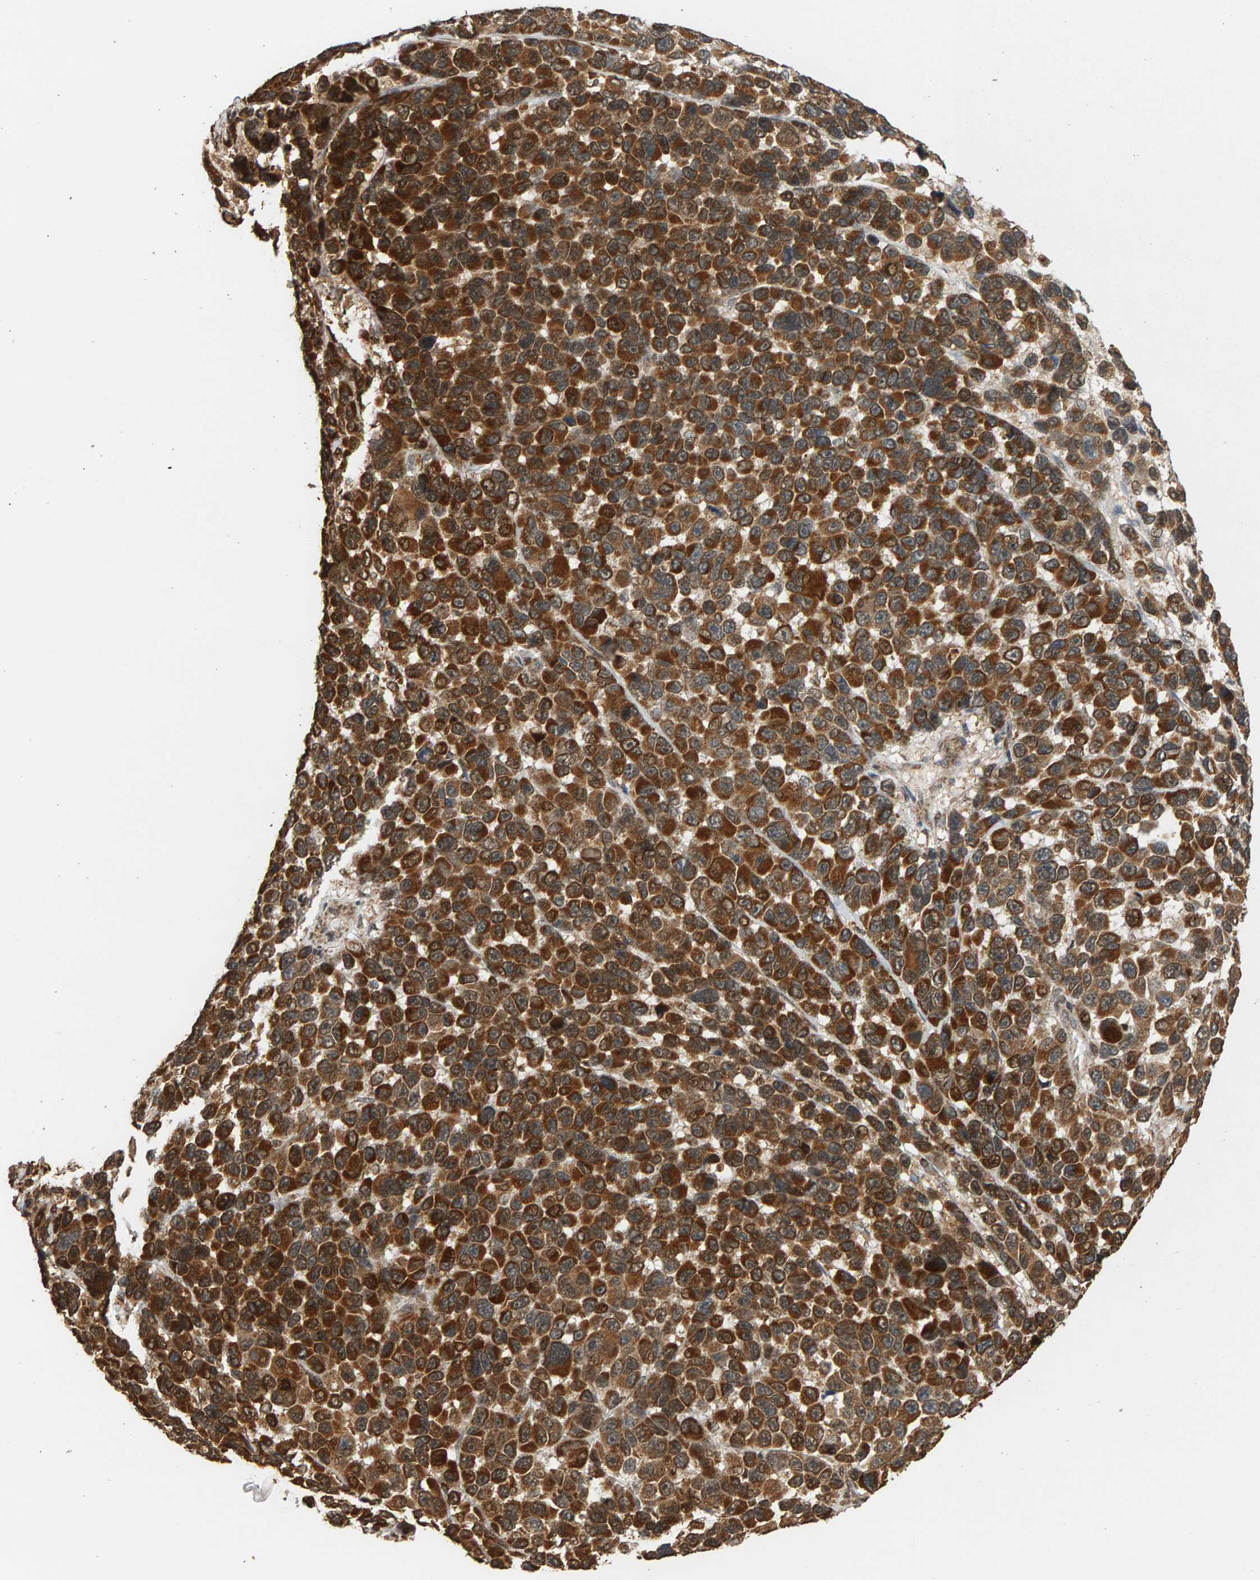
{"staining": {"intensity": "strong", "quantity": ">75%", "location": "cytoplasmic/membranous"}, "tissue": "melanoma", "cell_type": "Tumor cells", "image_type": "cancer", "snomed": [{"axis": "morphology", "description": "Malignant melanoma, NOS"}, {"axis": "topography", "description": "Skin"}], "caption": "Human melanoma stained with a brown dye reveals strong cytoplasmic/membranous positive positivity in about >75% of tumor cells.", "gene": "GSTK1", "patient": {"sex": "male", "age": 53}}